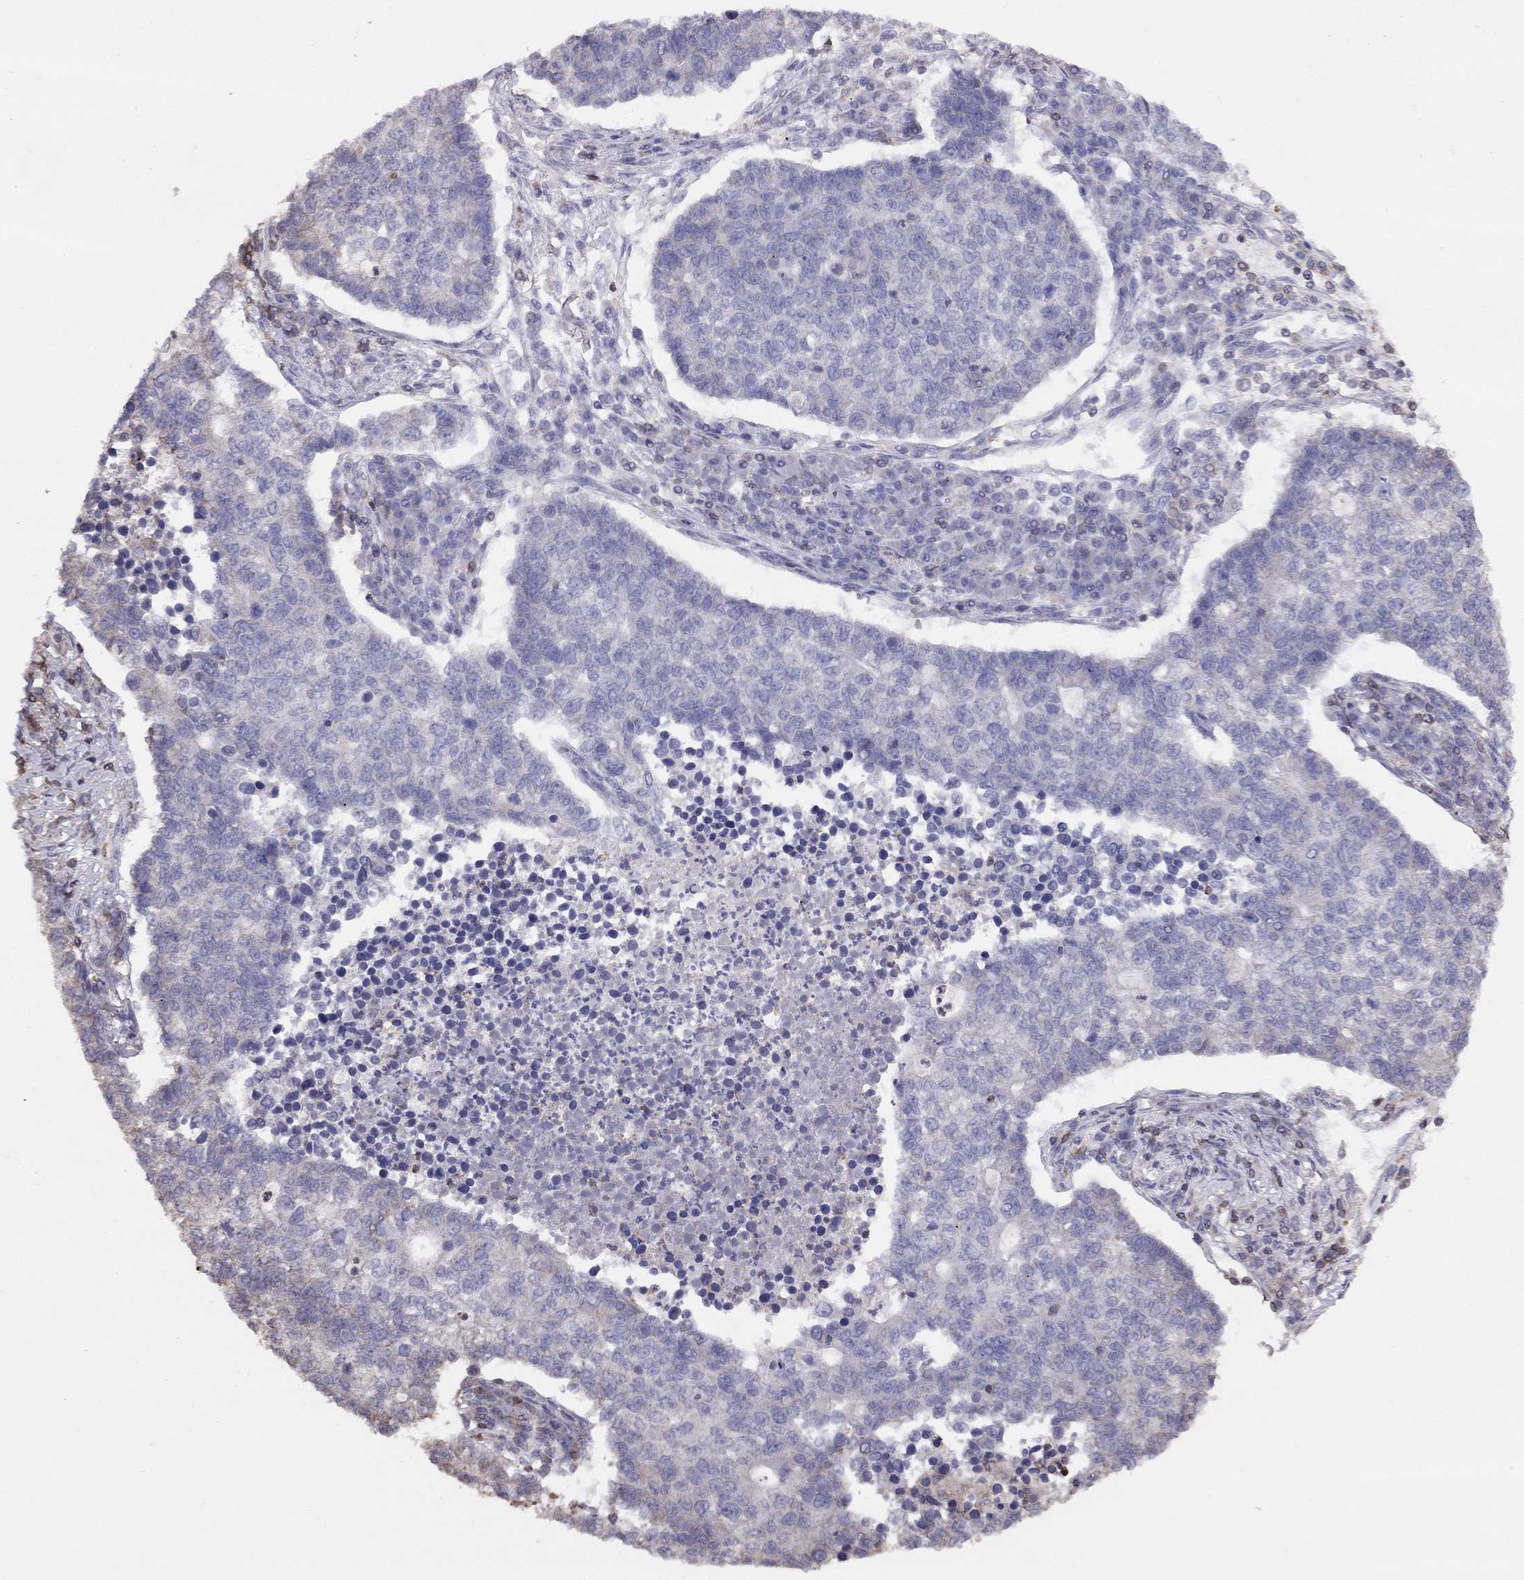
{"staining": {"intensity": "negative", "quantity": "none", "location": "none"}, "tissue": "lung cancer", "cell_type": "Tumor cells", "image_type": "cancer", "snomed": [{"axis": "morphology", "description": "Adenocarcinoma, NOS"}, {"axis": "topography", "description": "Lung"}], "caption": "Immunohistochemistry (IHC) photomicrograph of neoplastic tissue: human adenocarcinoma (lung) stained with DAB shows no significant protein positivity in tumor cells.", "gene": "CITED1", "patient": {"sex": "male", "age": 57}}